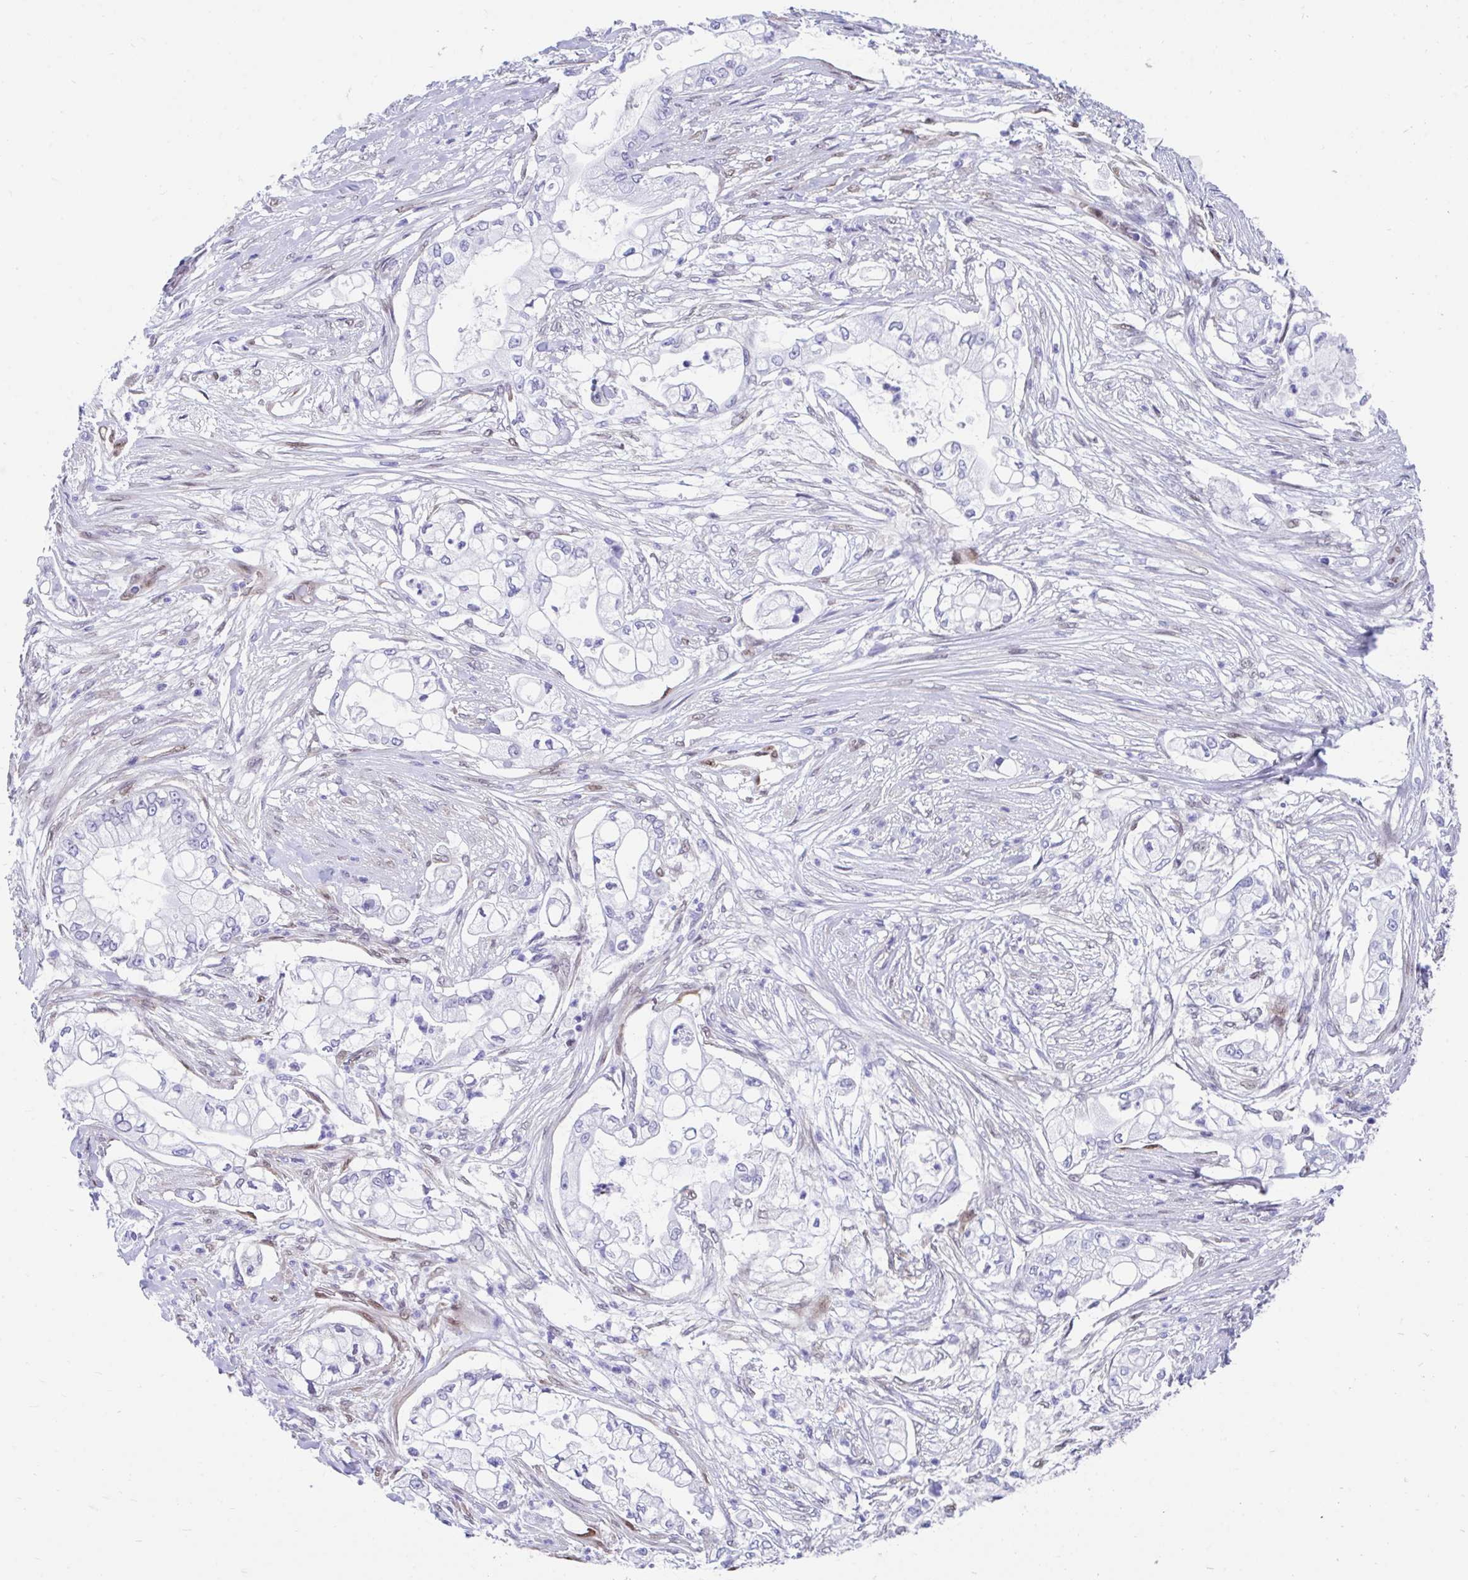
{"staining": {"intensity": "negative", "quantity": "none", "location": "none"}, "tissue": "pancreatic cancer", "cell_type": "Tumor cells", "image_type": "cancer", "snomed": [{"axis": "morphology", "description": "Adenocarcinoma, NOS"}, {"axis": "topography", "description": "Pancreas"}], "caption": "There is no significant expression in tumor cells of adenocarcinoma (pancreatic).", "gene": "RBPMS", "patient": {"sex": "female", "age": 69}}